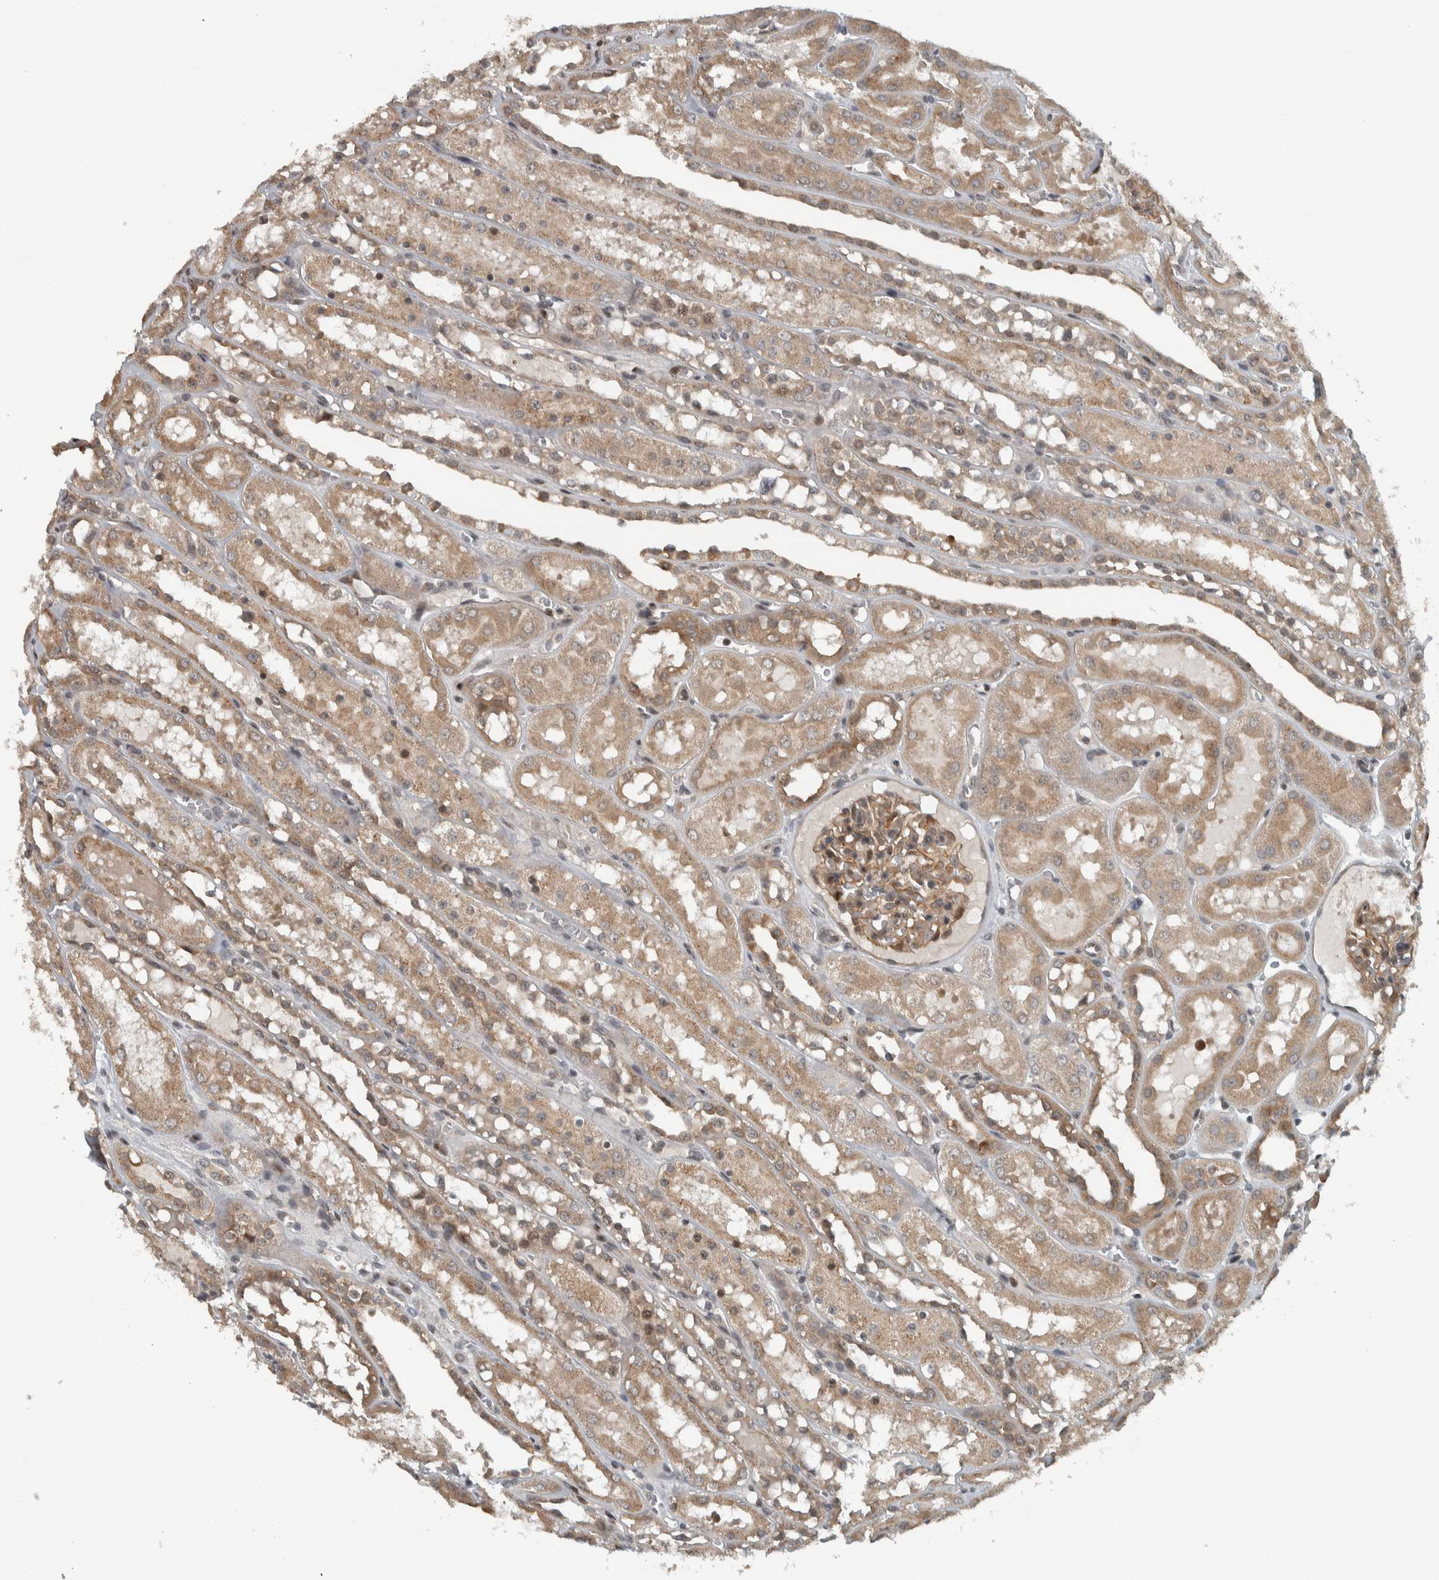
{"staining": {"intensity": "moderate", "quantity": ">75%", "location": "cytoplasmic/membranous"}, "tissue": "kidney", "cell_type": "Cells in glomeruli", "image_type": "normal", "snomed": [{"axis": "morphology", "description": "Normal tissue, NOS"}, {"axis": "topography", "description": "Kidney"}, {"axis": "topography", "description": "Urinary bladder"}], "caption": "High-power microscopy captured an IHC photomicrograph of benign kidney, revealing moderate cytoplasmic/membranous staining in about >75% of cells in glomeruli. (IHC, brightfield microscopy, high magnification).", "gene": "NAPG", "patient": {"sex": "male", "age": 16}}